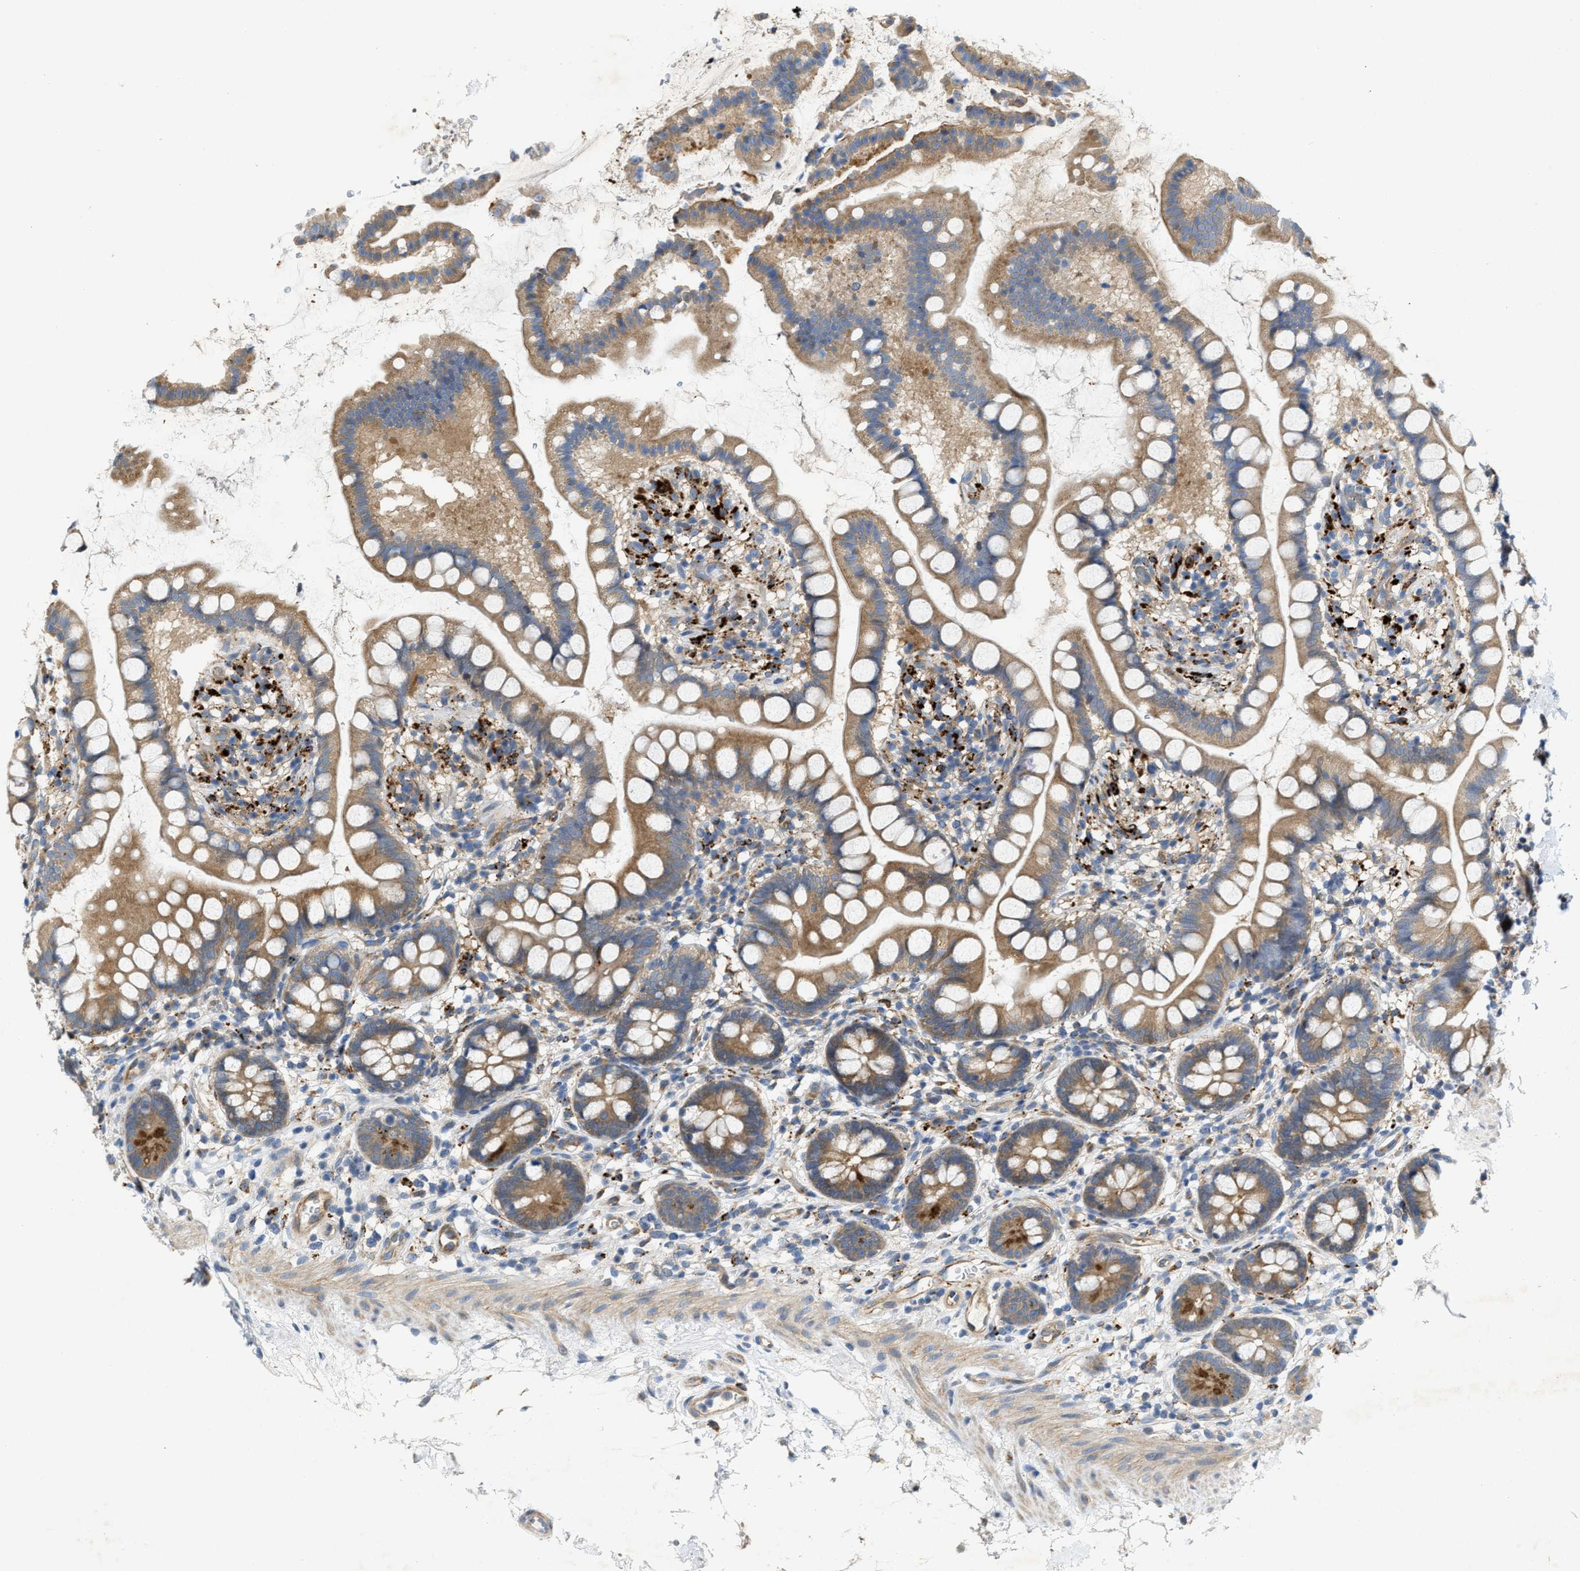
{"staining": {"intensity": "moderate", "quantity": ">75%", "location": "cytoplasmic/membranous"}, "tissue": "small intestine", "cell_type": "Glandular cells", "image_type": "normal", "snomed": [{"axis": "morphology", "description": "Normal tissue, NOS"}, {"axis": "topography", "description": "Small intestine"}], "caption": "Protein staining of unremarkable small intestine shows moderate cytoplasmic/membranous positivity in about >75% of glandular cells.", "gene": "KLHDC10", "patient": {"sex": "female", "age": 84}}